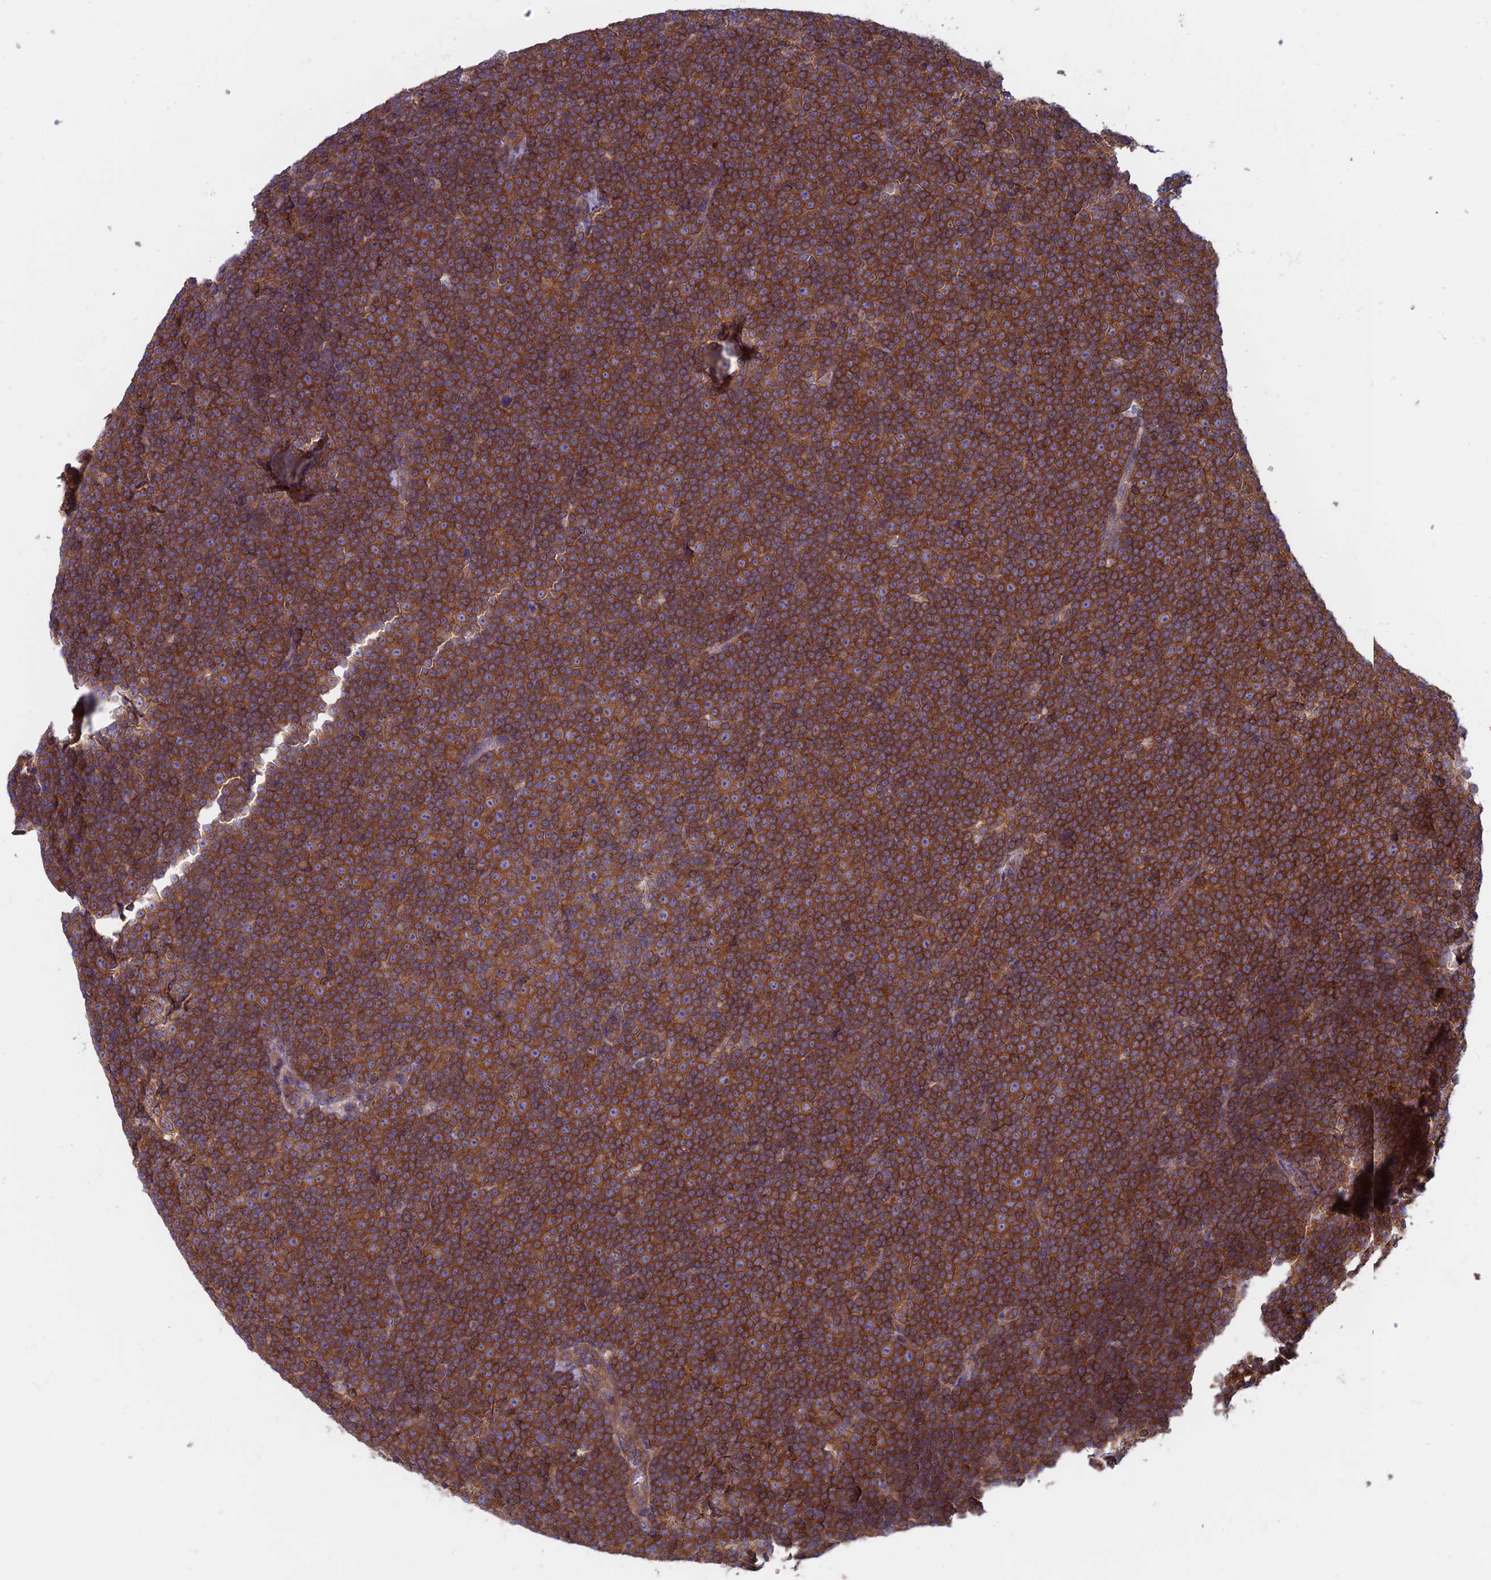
{"staining": {"intensity": "strong", "quantity": ">75%", "location": "cytoplasmic/membranous"}, "tissue": "lymphoma", "cell_type": "Tumor cells", "image_type": "cancer", "snomed": [{"axis": "morphology", "description": "Malignant lymphoma, non-Hodgkin's type, Low grade"}, {"axis": "topography", "description": "Lymph node"}], "caption": "Protein staining shows strong cytoplasmic/membranous expression in approximately >75% of tumor cells in low-grade malignant lymphoma, non-Hodgkin's type. Using DAB (3,3'-diaminobenzidine) (brown) and hematoxylin (blue) stains, captured at high magnification using brightfield microscopy.", "gene": "DNM1L", "patient": {"sex": "female", "age": 67}}